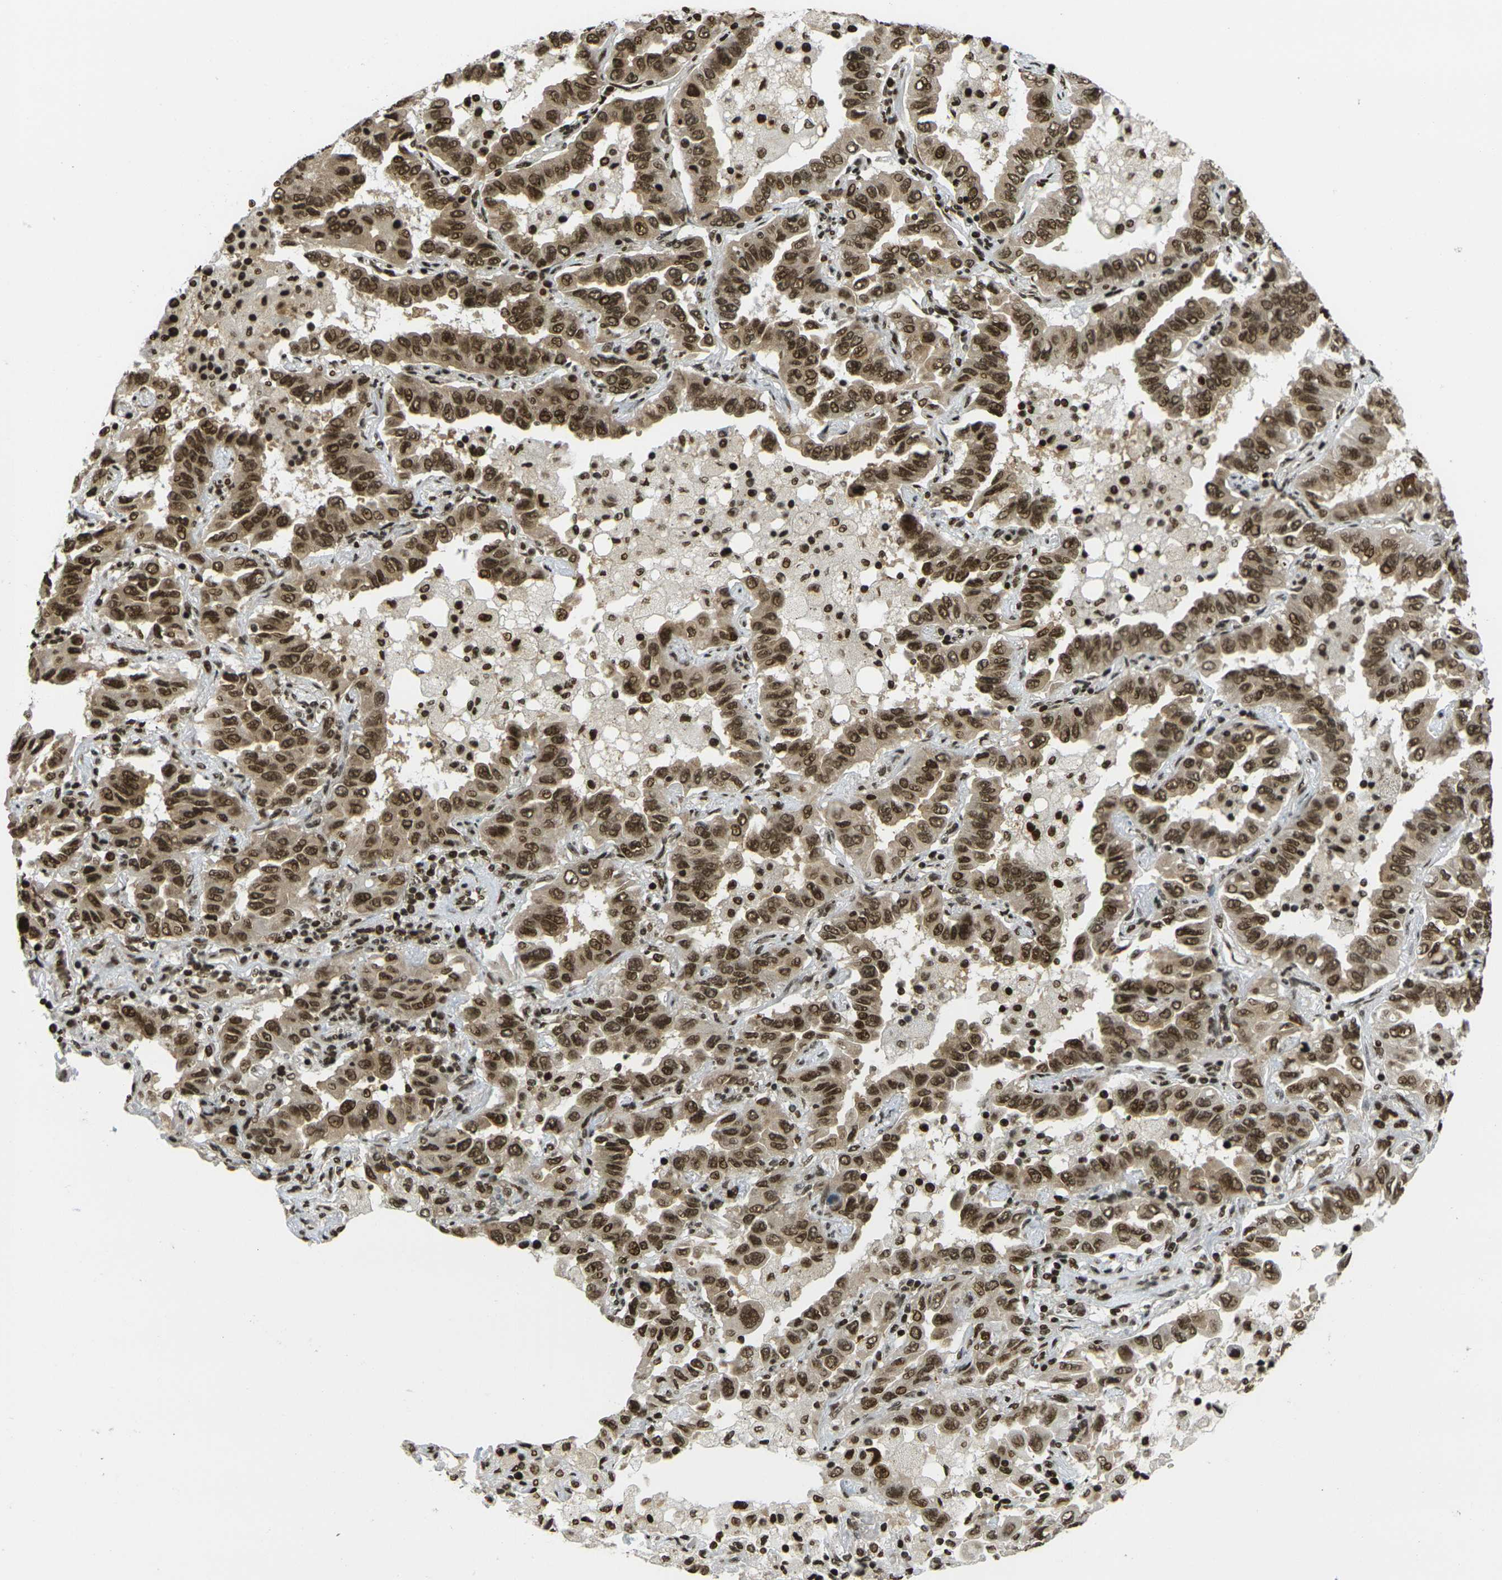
{"staining": {"intensity": "moderate", "quantity": ">75%", "location": "cytoplasmic/membranous,nuclear"}, "tissue": "lung cancer", "cell_type": "Tumor cells", "image_type": "cancer", "snomed": [{"axis": "morphology", "description": "Adenocarcinoma, NOS"}, {"axis": "topography", "description": "Lung"}], "caption": "Protein expression analysis of lung adenocarcinoma displays moderate cytoplasmic/membranous and nuclear positivity in approximately >75% of tumor cells. The protein of interest is stained brown, and the nuclei are stained in blue (DAB (3,3'-diaminobenzidine) IHC with brightfield microscopy, high magnification).", "gene": "RUVBL2", "patient": {"sex": "male", "age": 64}}